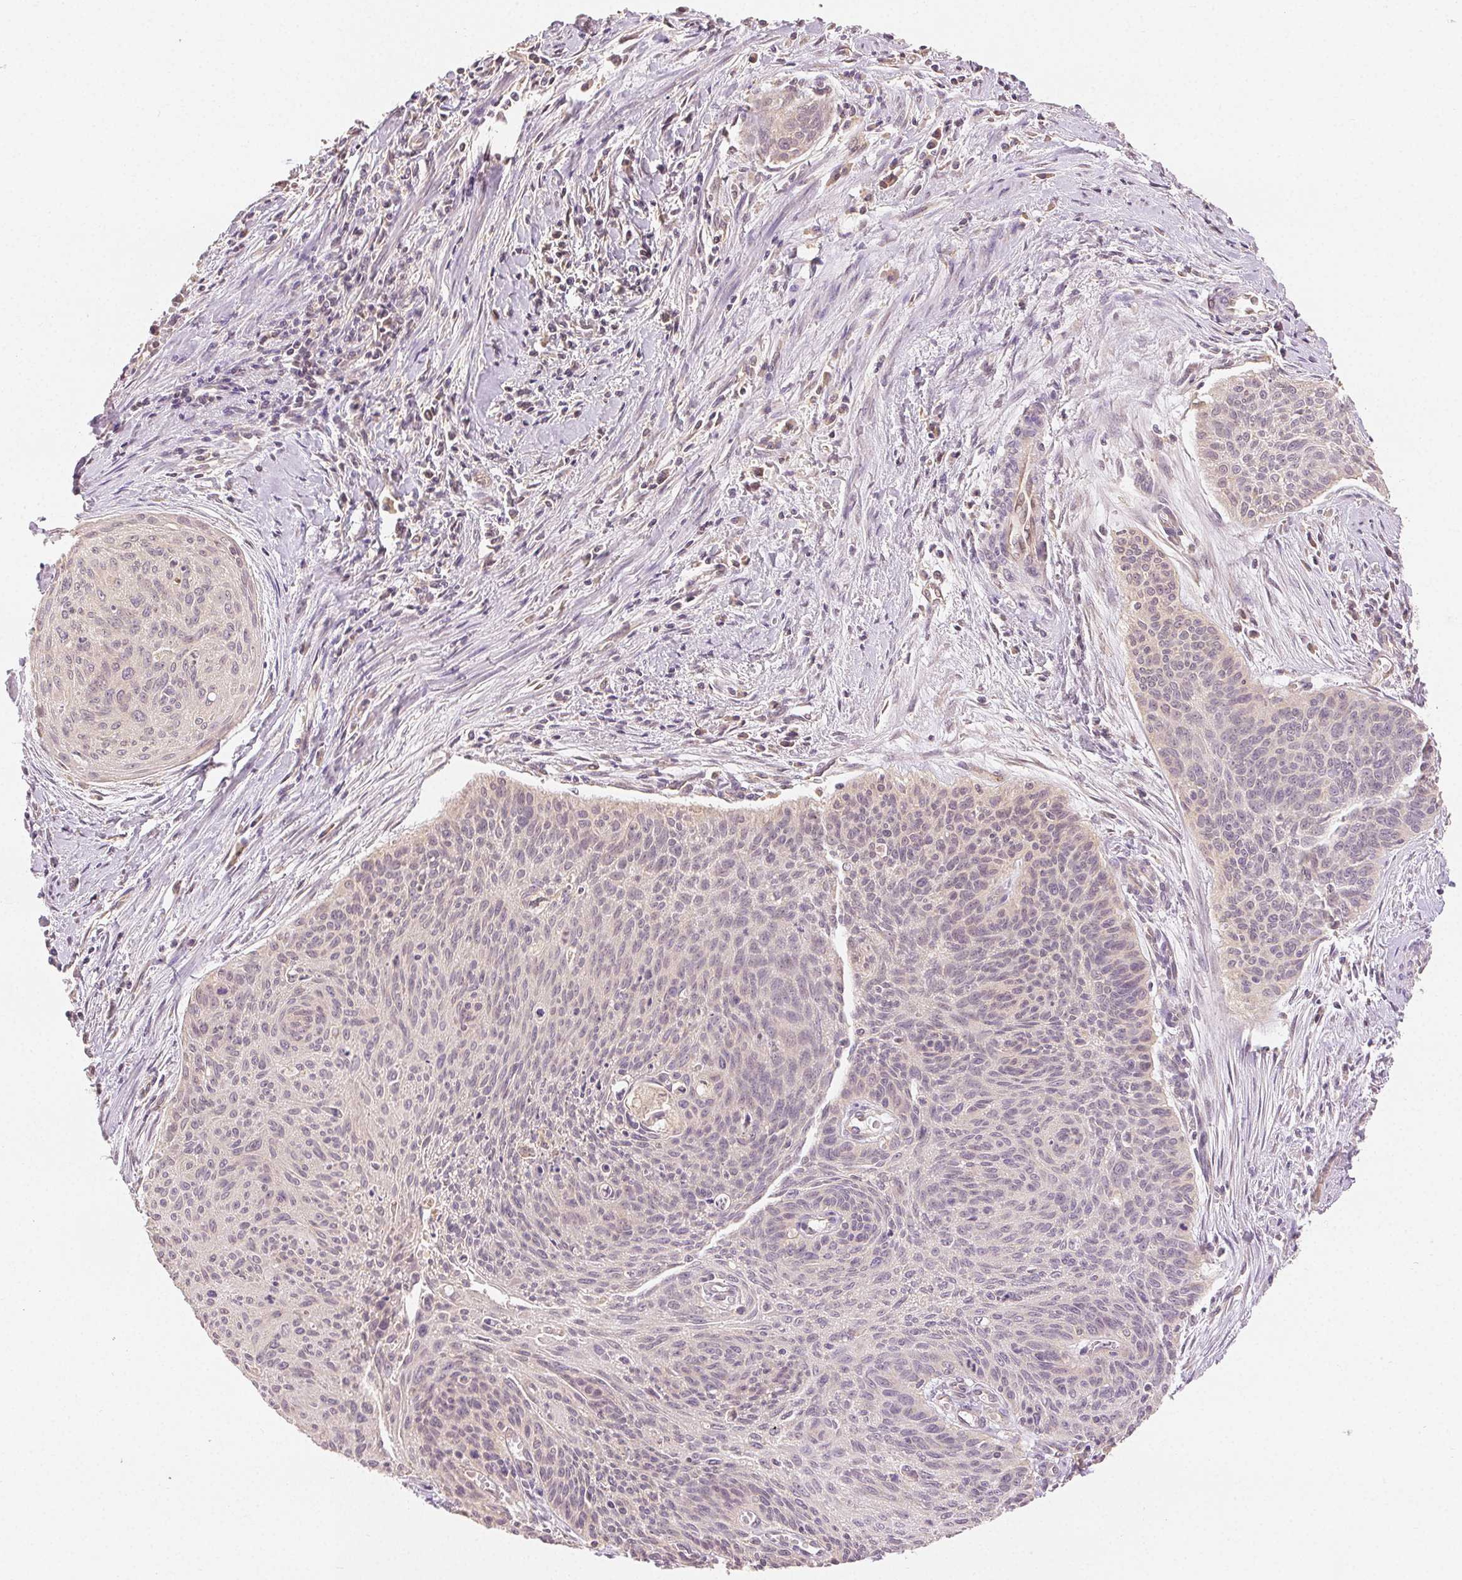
{"staining": {"intensity": "negative", "quantity": "none", "location": "none"}, "tissue": "cervical cancer", "cell_type": "Tumor cells", "image_type": "cancer", "snomed": [{"axis": "morphology", "description": "Squamous cell carcinoma, NOS"}, {"axis": "topography", "description": "Cervix"}], "caption": "Tumor cells show no significant staining in cervical squamous cell carcinoma.", "gene": "SEZ6L2", "patient": {"sex": "female", "age": 55}}